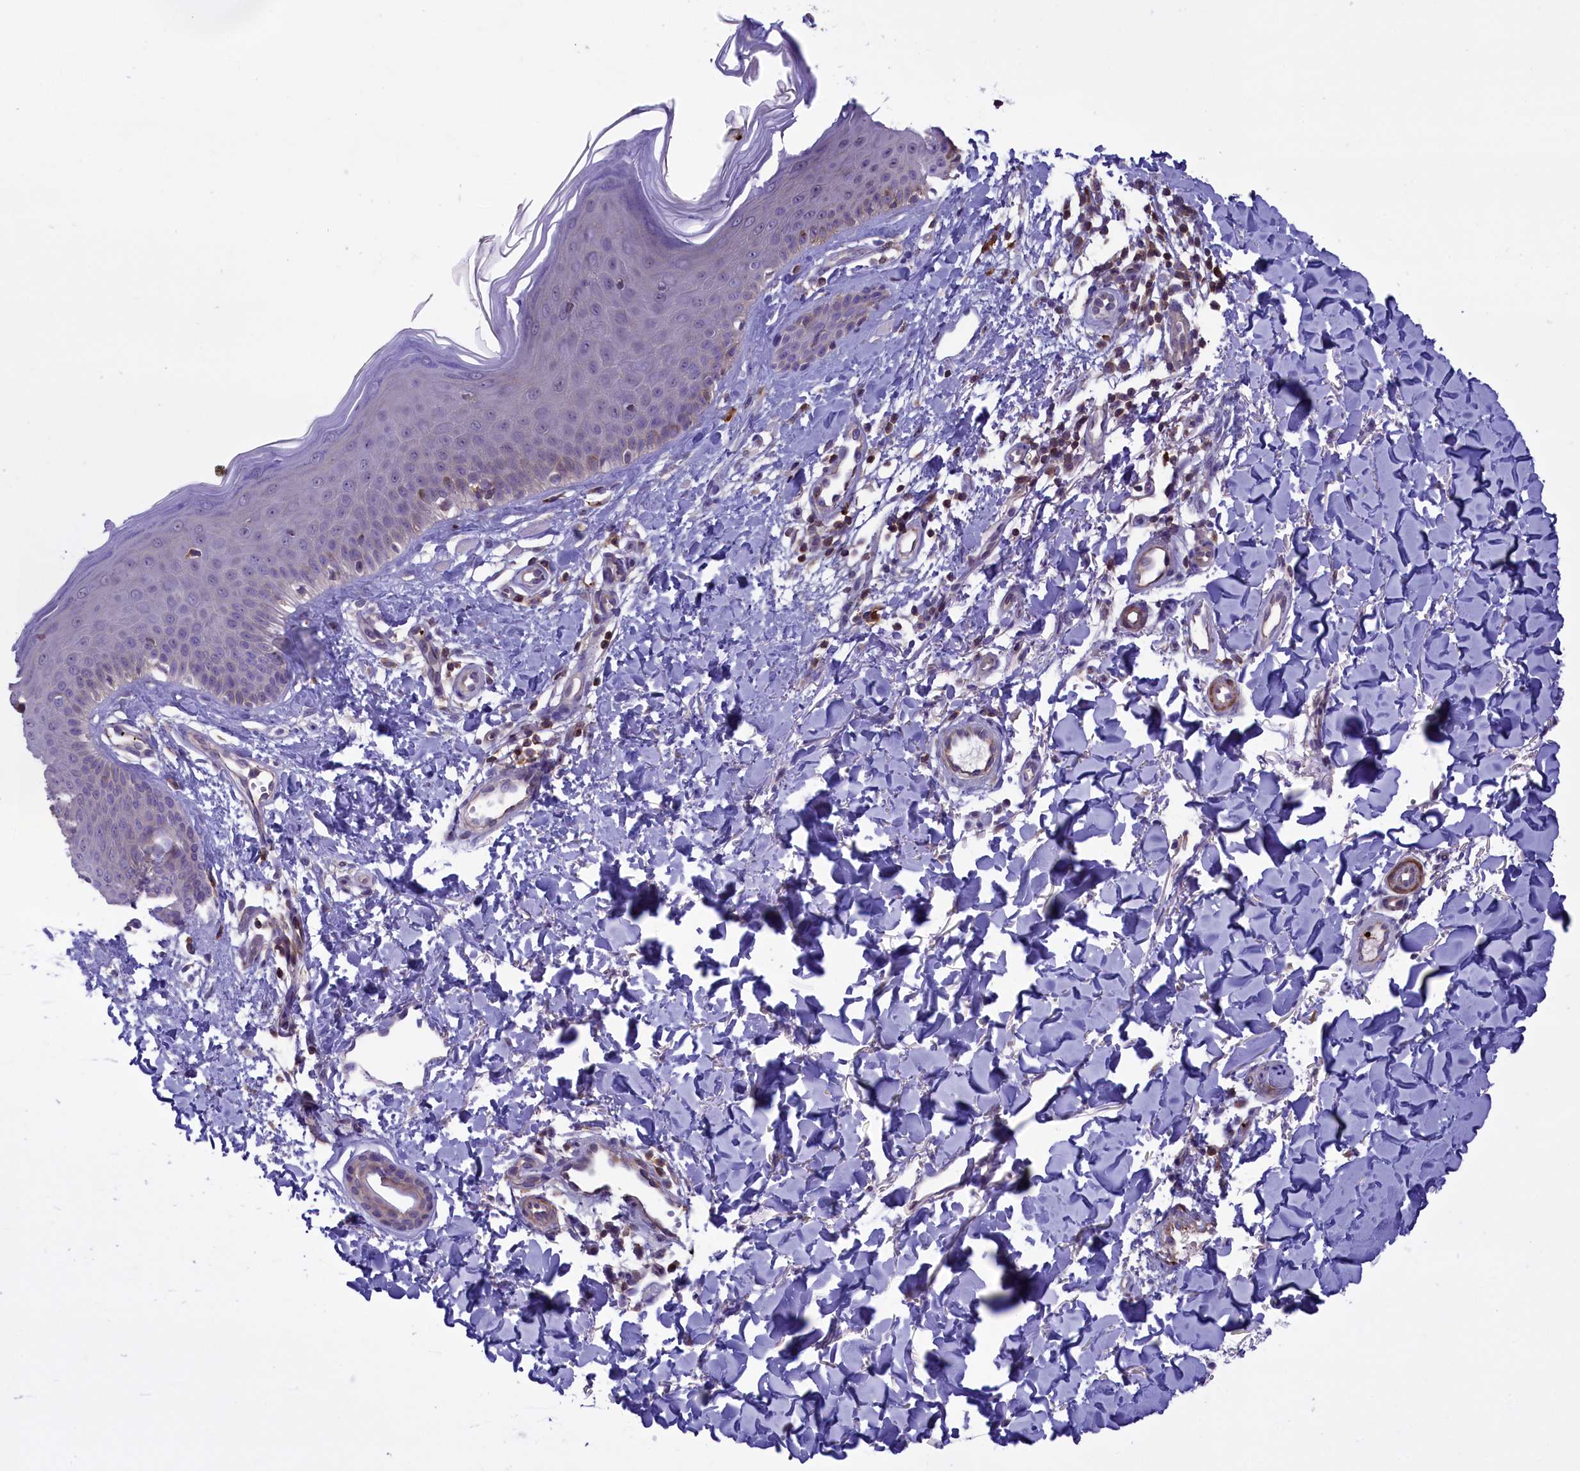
{"staining": {"intensity": "negative", "quantity": "none", "location": "none"}, "tissue": "skin", "cell_type": "Fibroblasts", "image_type": "normal", "snomed": [{"axis": "morphology", "description": "Normal tissue, NOS"}, {"axis": "topography", "description": "Skin"}], "caption": "Micrograph shows no protein positivity in fibroblasts of unremarkable skin. Nuclei are stained in blue.", "gene": "HEATR3", "patient": {"sex": "male", "age": 52}}